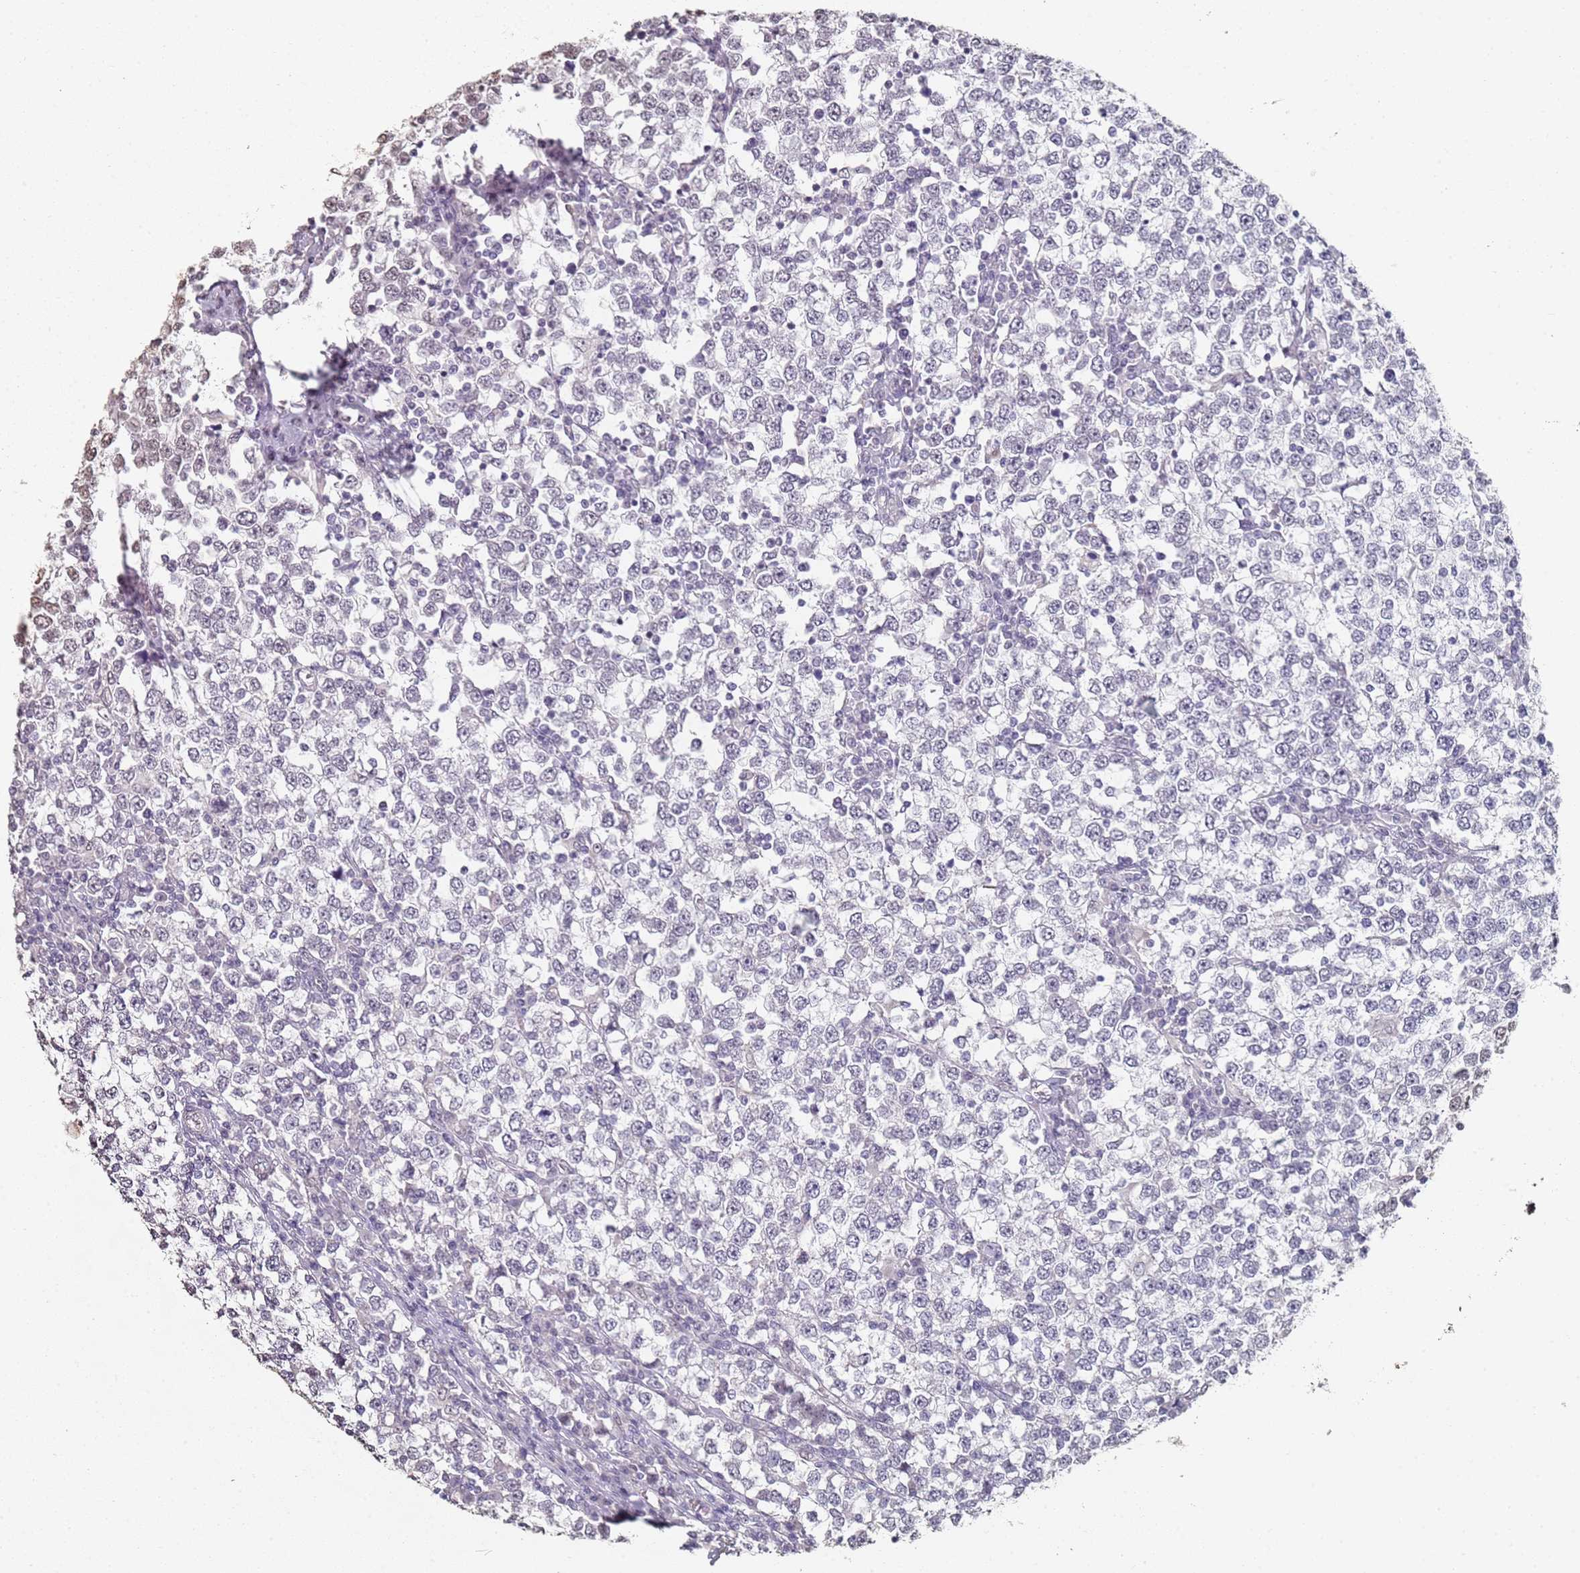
{"staining": {"intensity": "negative", "quantity": "none", "location": "none"}, "tissue": "testis cancer", "cell_type": "Tumor cells", "image_type": "cancer", "snomed": [{"axis": "morphology", "description": "Seminoma, NOS"}, {"axis": "topography", "description": "Testis"}], "caption": "This is a image of IHC staining of testis cancer, which shows no staining in tumor cells. (Brightfield microscopy of DAB IHC at high magnification).", "gene": "DNAH11", "patient": {"sex": "male", "age": 65}}